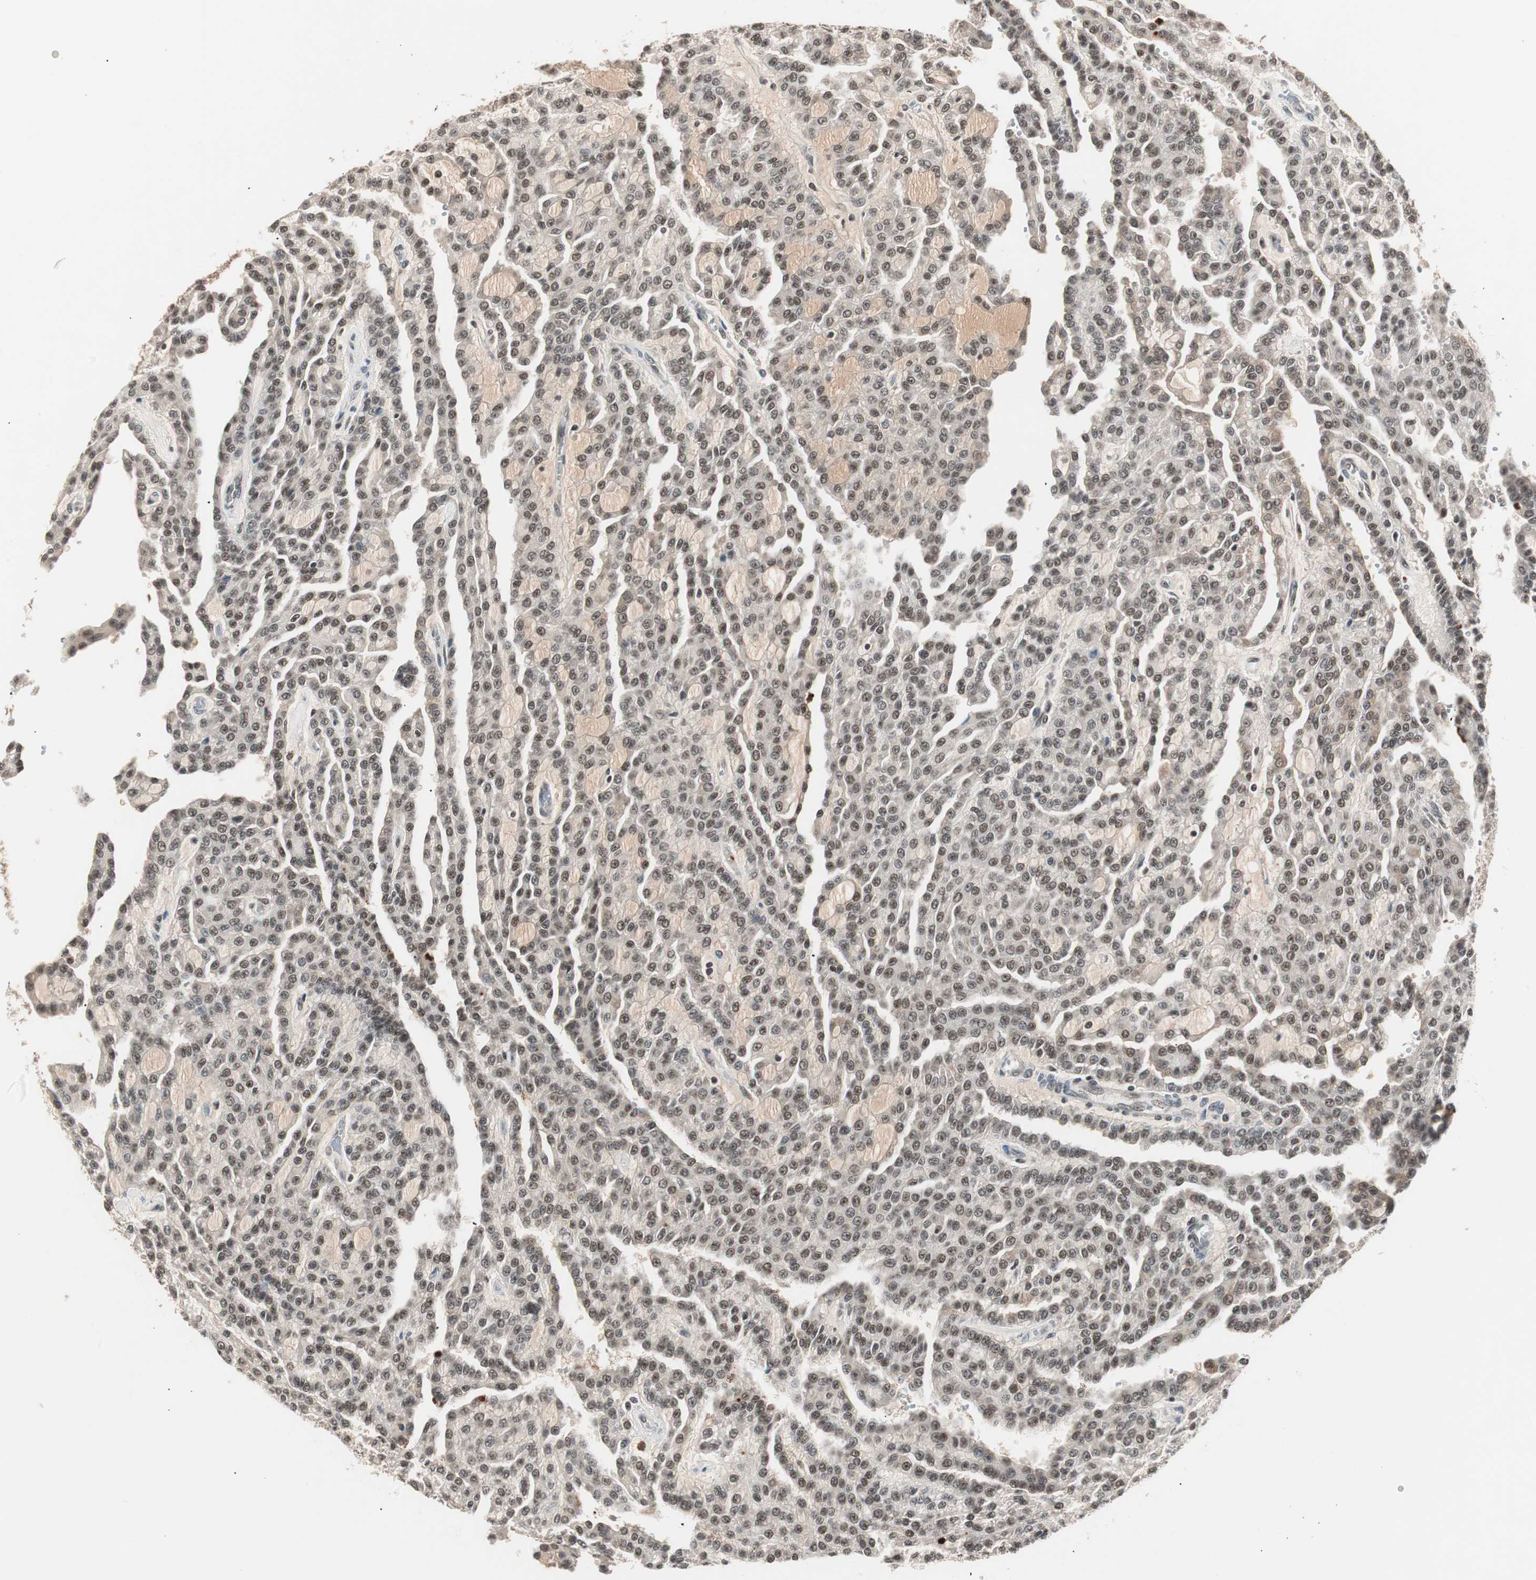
{"staining": {"intensity": "weak", "quantity": ">75%", "location": "nuclear"}, "tissue": "renal cancer", "cell_type": "Tumor cells", "image_type": "cancer", "snomed": [{"axis": "morphology", "description": "Adenocarcinoma, NOS"}, {"axis": "topography", "description": "Kidney"}], "caption": "A histopathology image of renal adenocarcinoma stained for a protein displays weak nuclear brown staining in tumor cells. The staining was performed using DAB (3,3'-diaminobenzidine) to visualize the protein expression in brown, while the nuclei were stained in blue with hematoxylin (Magnification: 20x).", "gene": "NFRKB", "patient": {"sex": "male", "age": 63}}